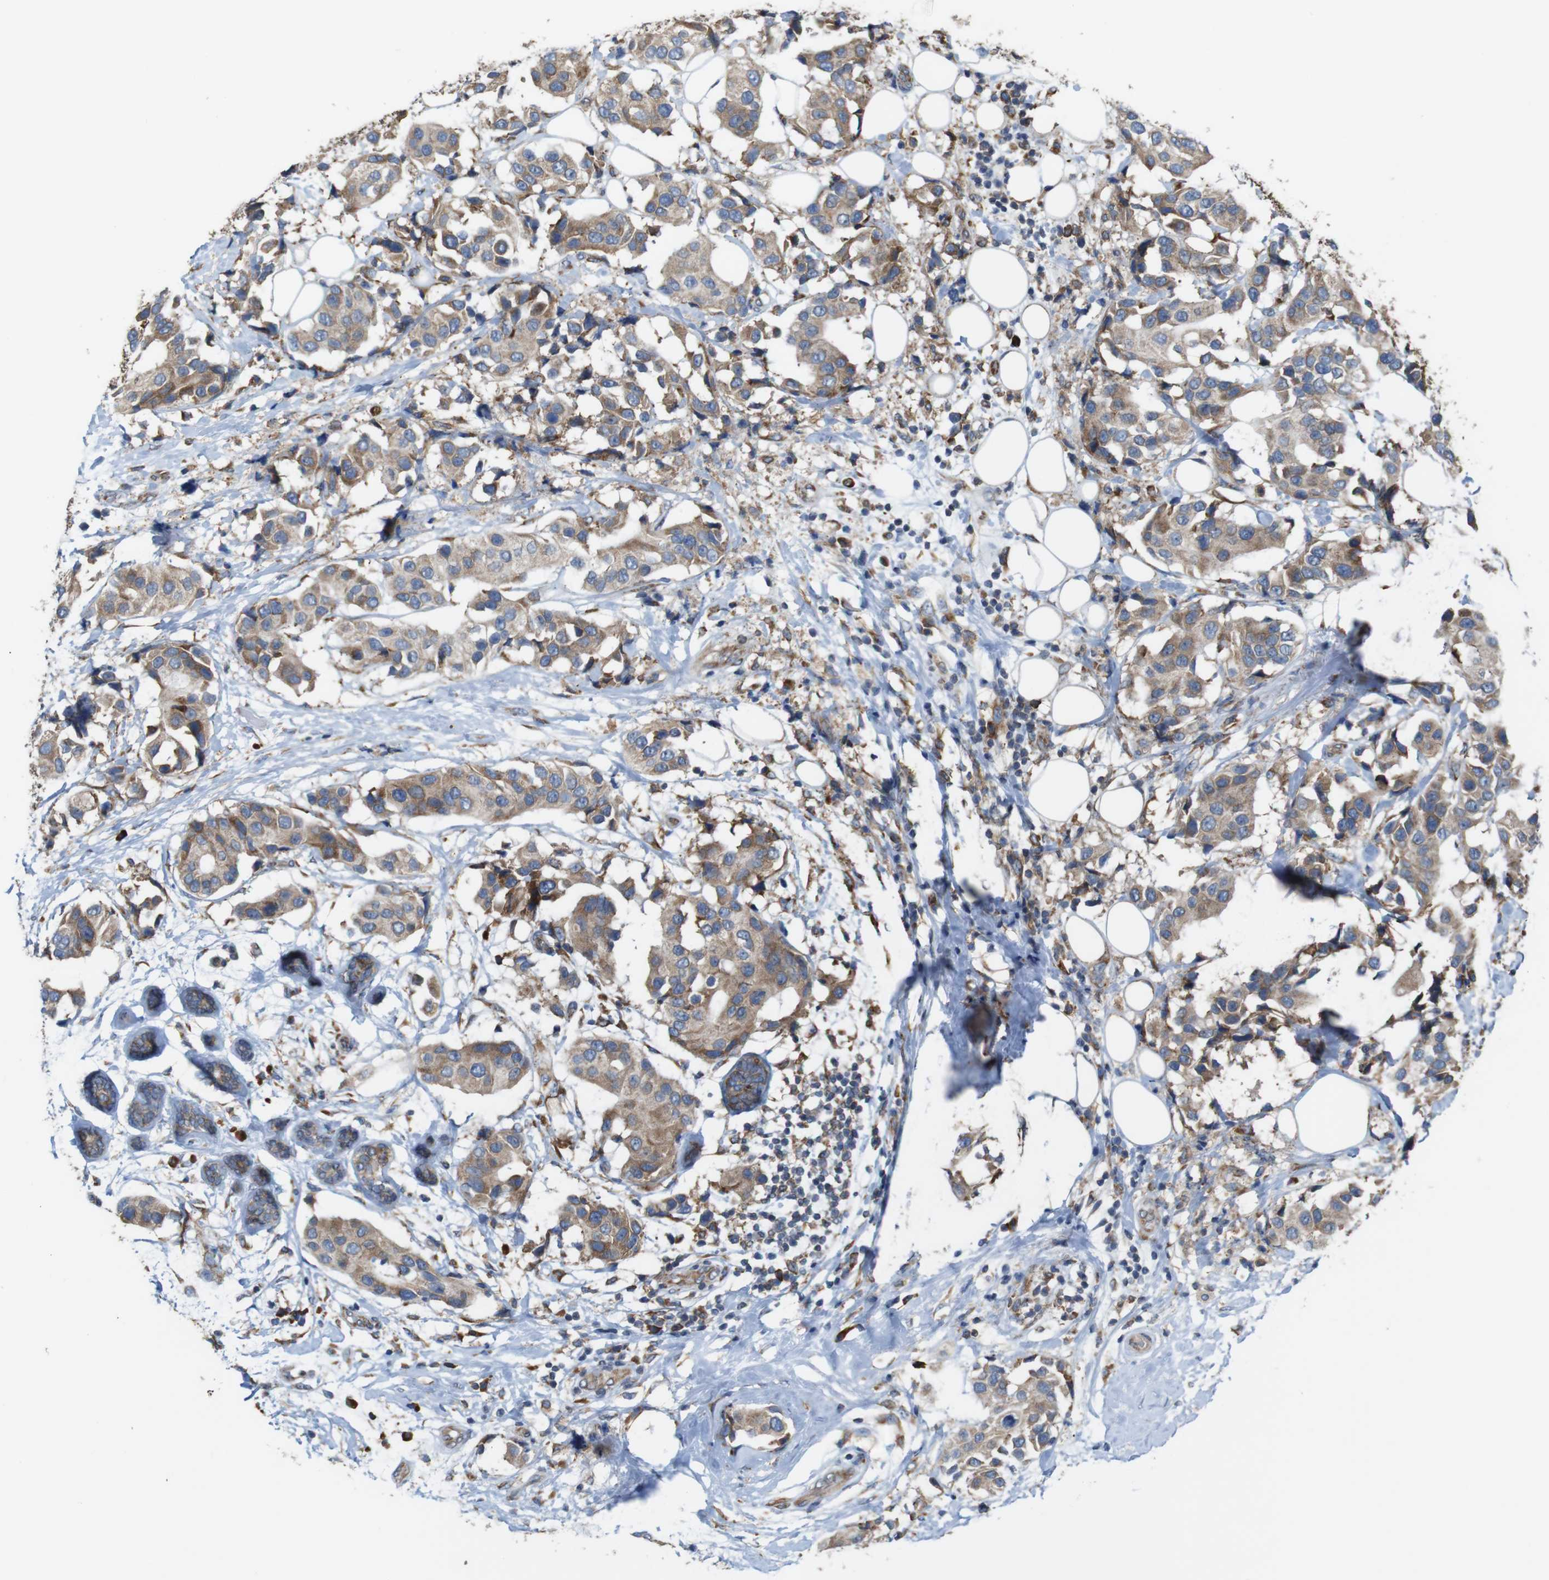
{"staining": {"intensity": "weak", "quantity": ">75%", "location": "cytoplasmic/membranous"}, "tissue": "breast cancer", "cell_type": "Tumor cells", "image_type": "cancer", "snomed": [{"axis": "morphology", "description": "Normal tissue, NOS"}, {"axis": "morphology", "description": "Duct carcinoma"}, {"axis": "topography", "description": "Breast"}], "caption": "A low amount of weak cytoplasmic/membranous positivity is seen in about >75% of tumor cells in breast cancer (invasive ductal carcinoma) tissue.", "gene": "UGGT1", "patient": {"sex": "female", "age": 39}}